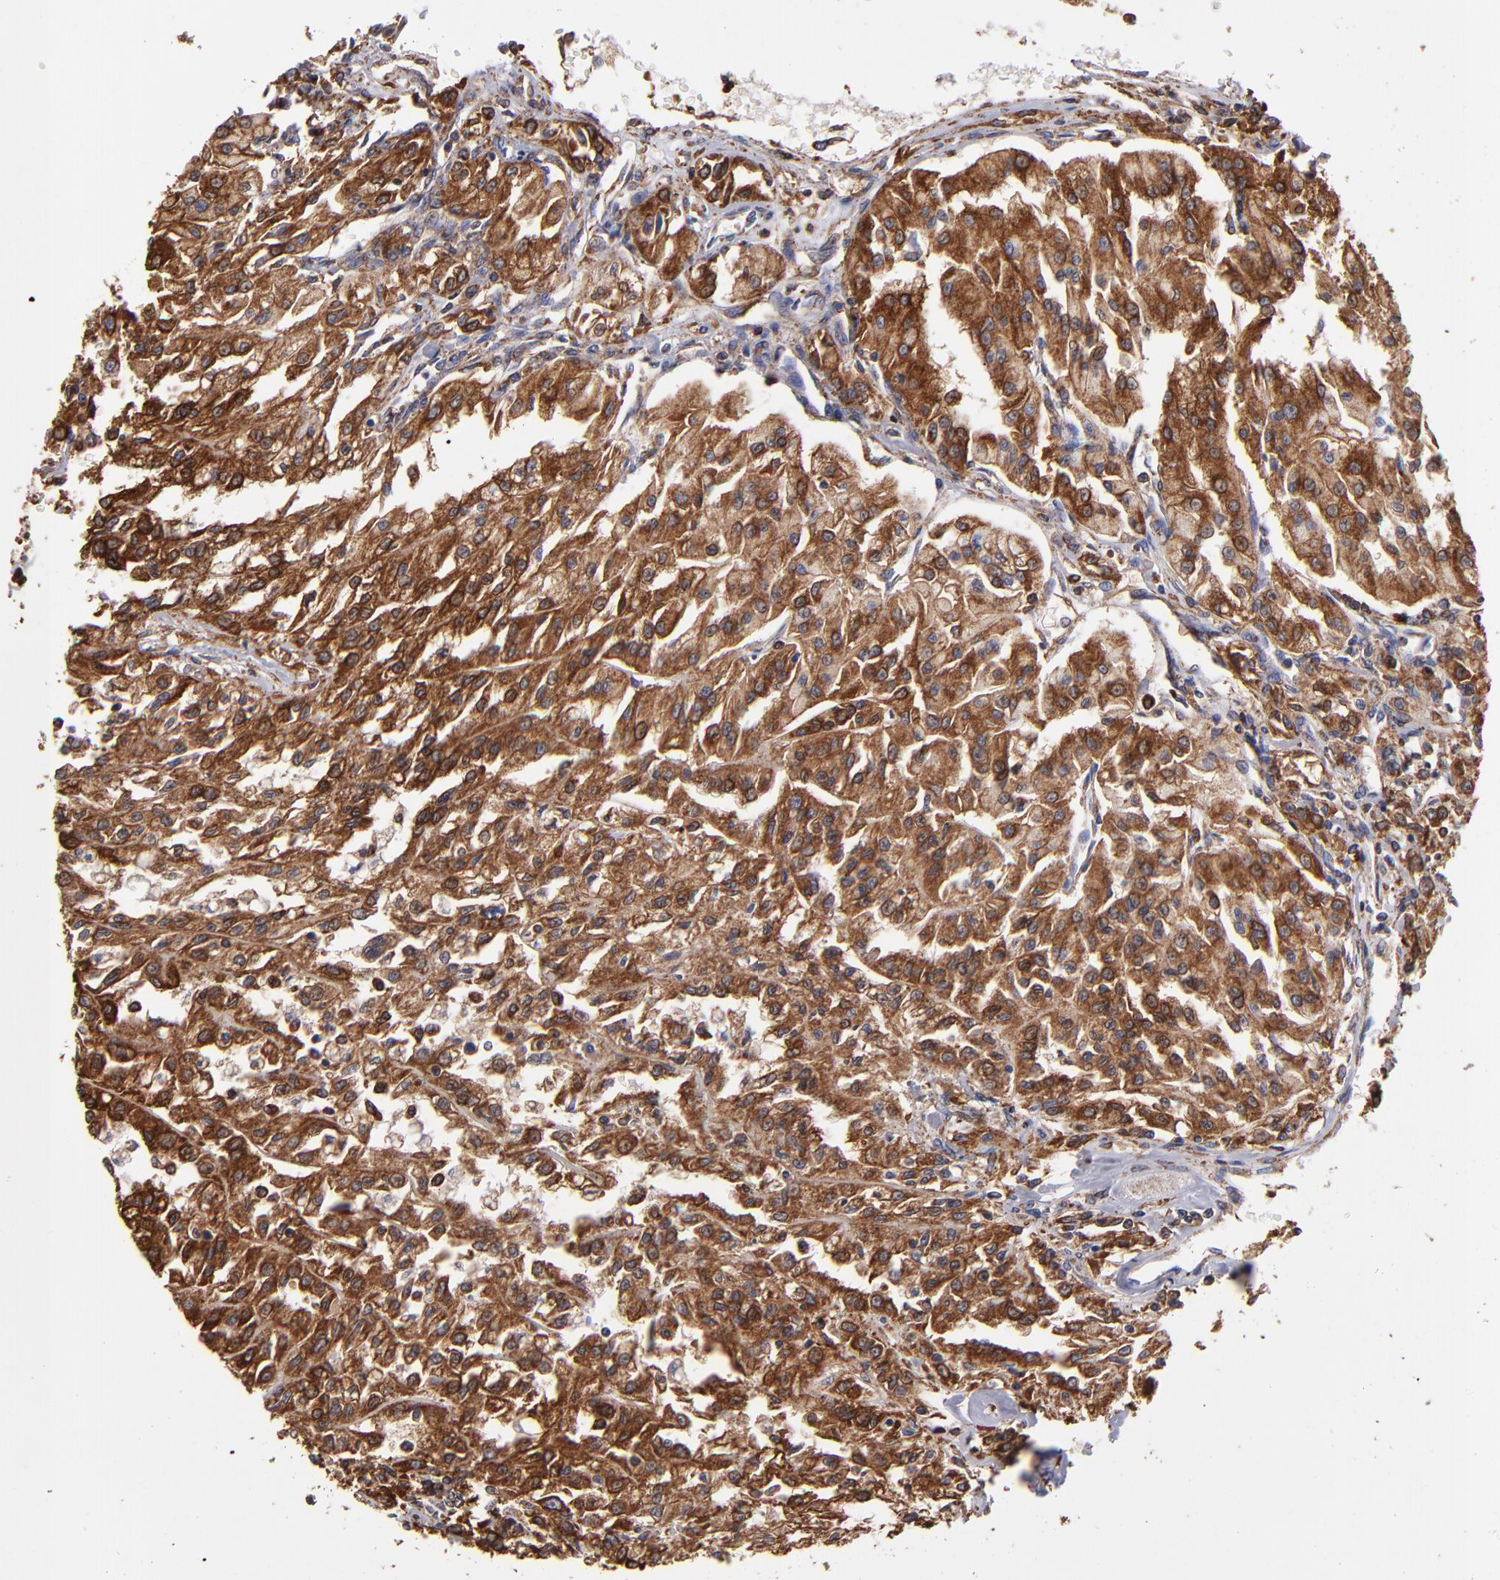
{"staining": {"intensity": "strong", "quantity": ">75%", "location": "cytoplasmic/membranous"}, "tissue": "renal cancer", "cell_type": "Tumor cells", "image_type": "cancer", "snomed": [{"axis": "morphology", "description": "Adenocarcinoma, NOS"}, {"axis": "topography", "description": "Kidney"}], "caption": "This is an image of immunohistochemistry staining of renal adenocarcinoma, which shows strong expression in the cytoplasmic/membranous of tumor cells.", "gene": "MVP", "patient": {"sex": "male", "age": 78}}